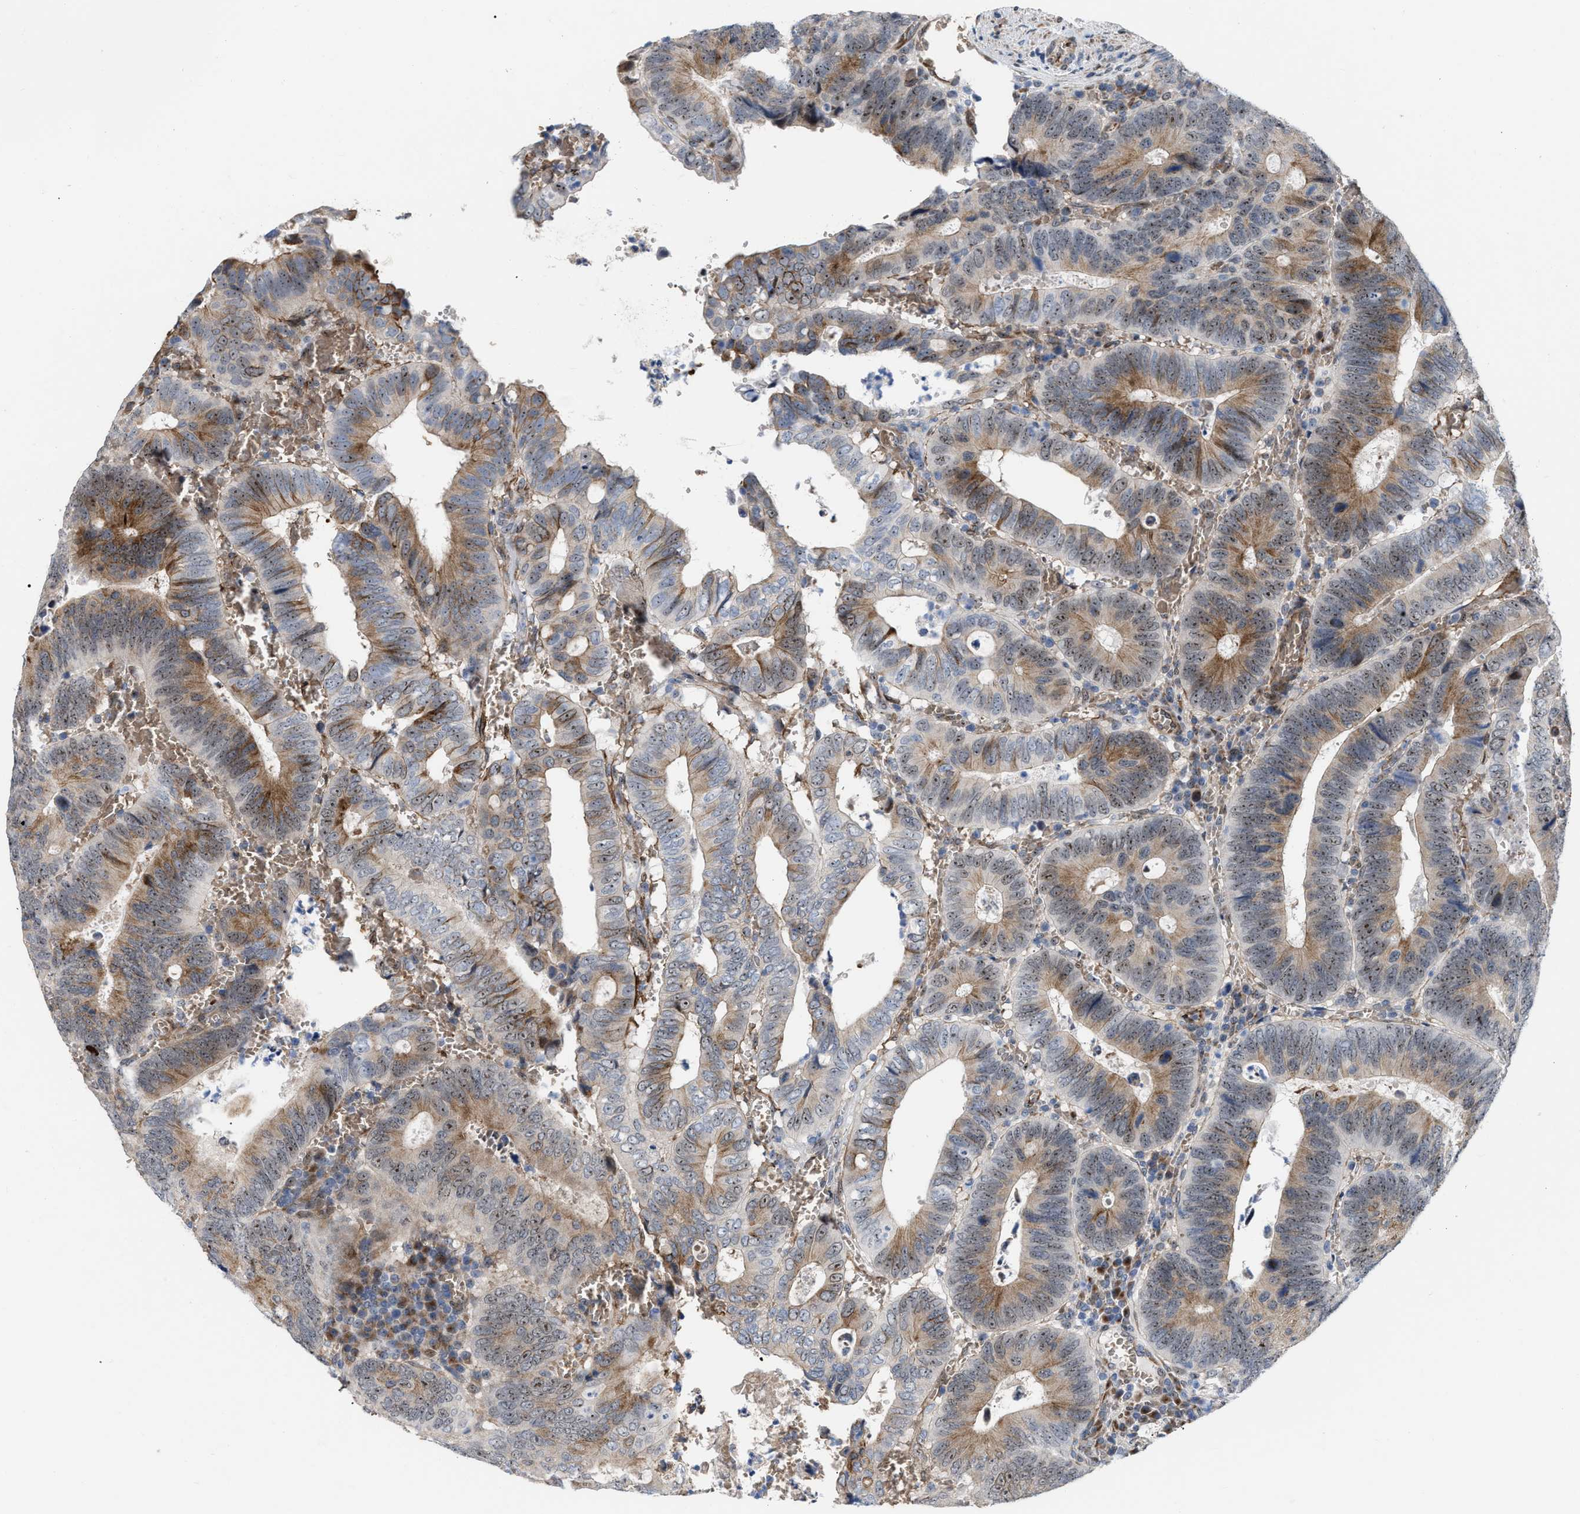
{"staining": {"intensity": "moderate", "quantity": ">75%", "location": "cytoplasmic/membranous,nuclear"}, "tissue": "colorectal cancer", "cell_type": "Tumor cells", "image_type": "cancer", "snomed": [{"axis": "morphology", "description": "Inflammation, NOS"}, {"axis": "morphology", "description": "Adenocarcinoma, NOS"}, {"axis": "topography", "description": "Colon"}], "caption": "Moderate cytoplasmic/membranous and nuclear protein positivity is seen in about >75% of tumor cells in colorectal cancer (adenocarcinoma). The protein is stained brown, and the nuclei are stained in blue (DAB (3,3'-diaminobenzidine) IHC with brightfield microscopy, high magnification).", "gene": "POLR1F", "patient": {"sex": "male", "age": 72}}